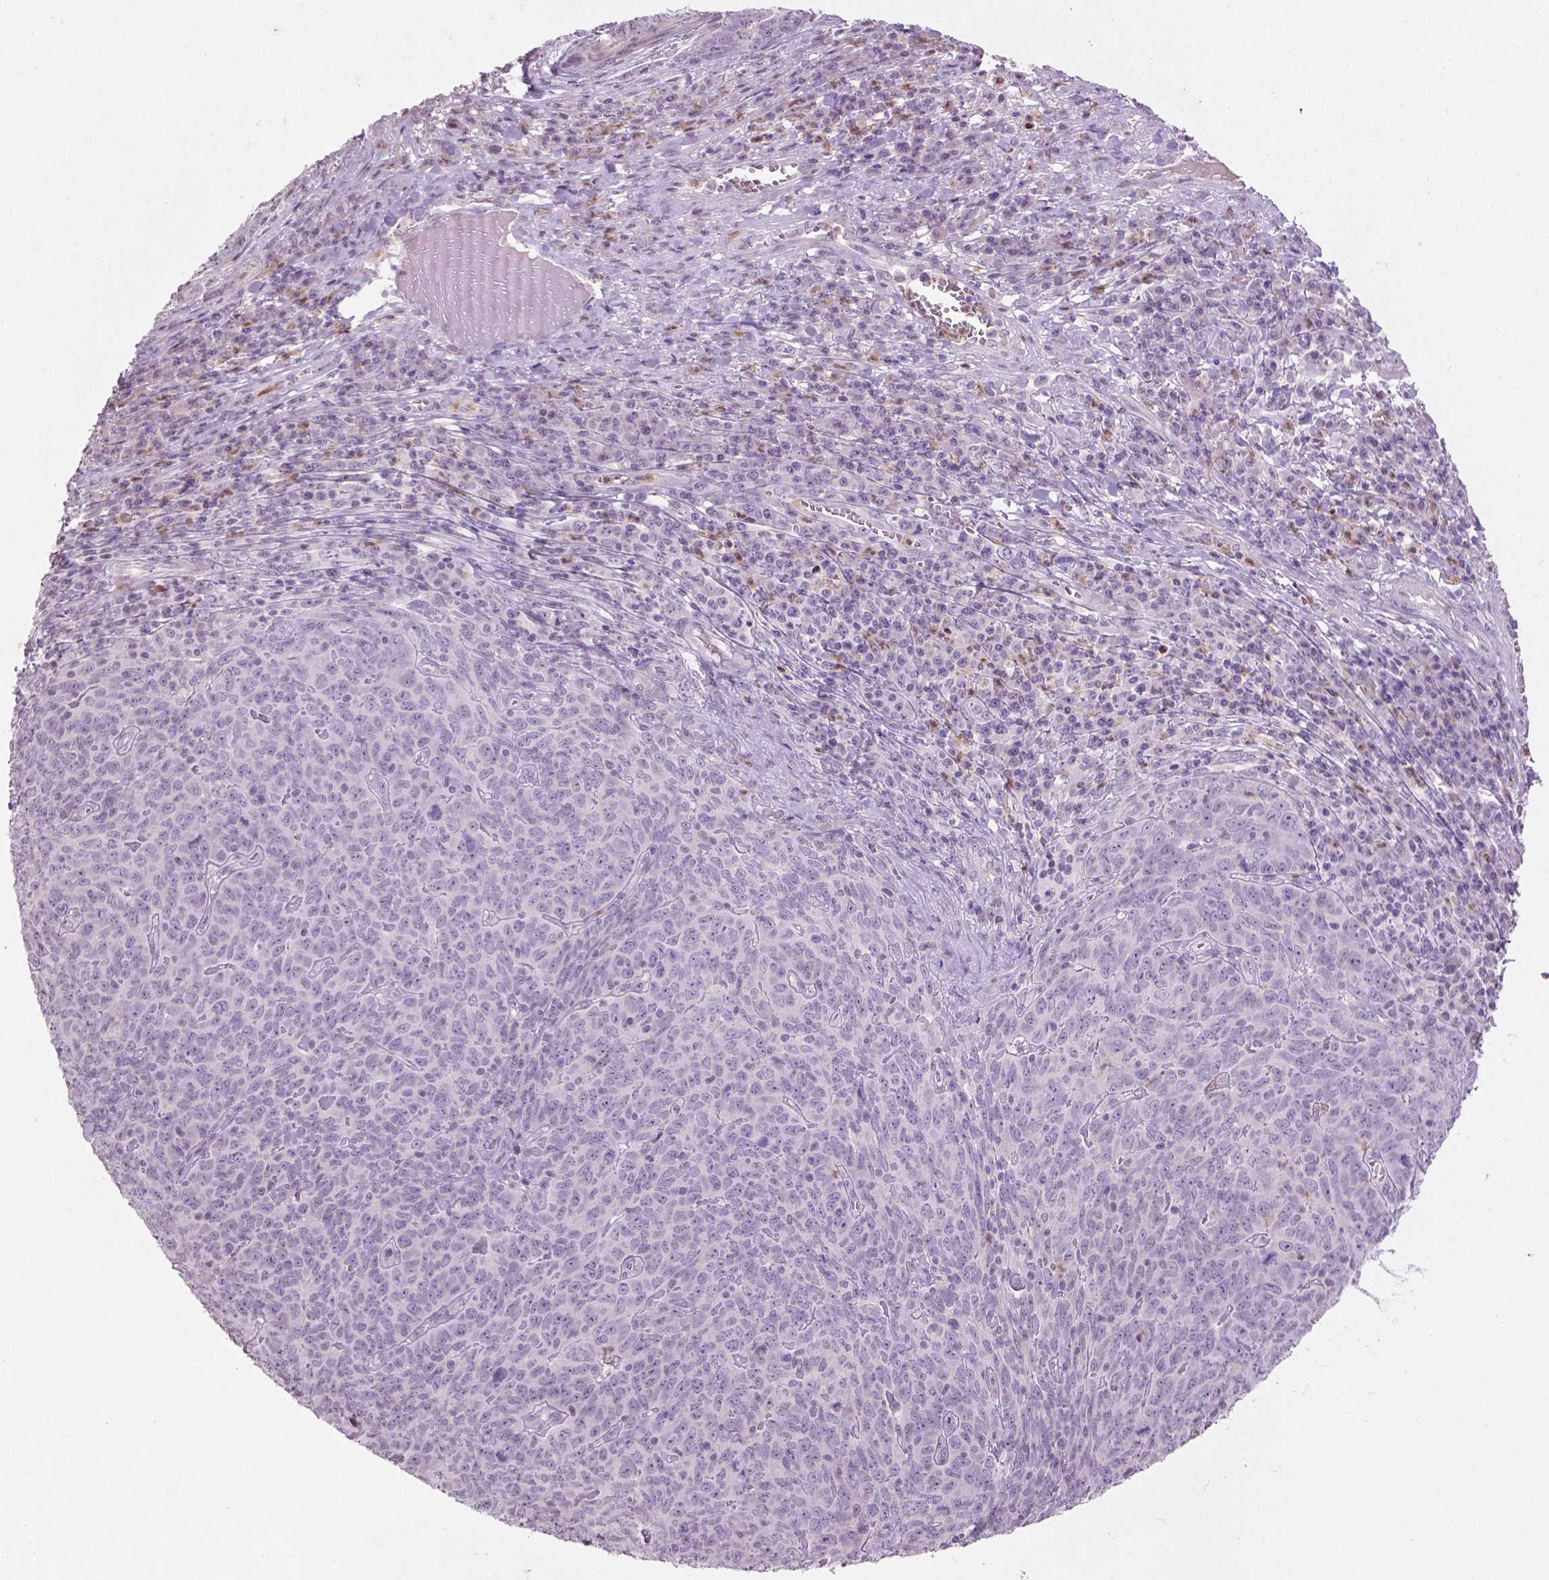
{"staining": {"intensity": "negative", "quantity": "none", "location": "none"}, "tissue": "skin cancer", "cell_type": "Tumor cells", "image_type": "cancer", "snomed": [{"axis": "morphology", "description": "Squamous cell carcinoma, NOS"}, {"axis": "topography", "description": "Skin"}, {"axis": "topography", "description": "Anal"}], "caption": "The immunohistochemistry (IHC) image has no significant positivity in tumor cells of skin cancer (squamous cell carcinoma) tissue. (DAB immunohistochemistry (IHC) with hematoxylin counter stain).", "gene": "NTNG2", "patient": {"sex": "female", "age": 51}}